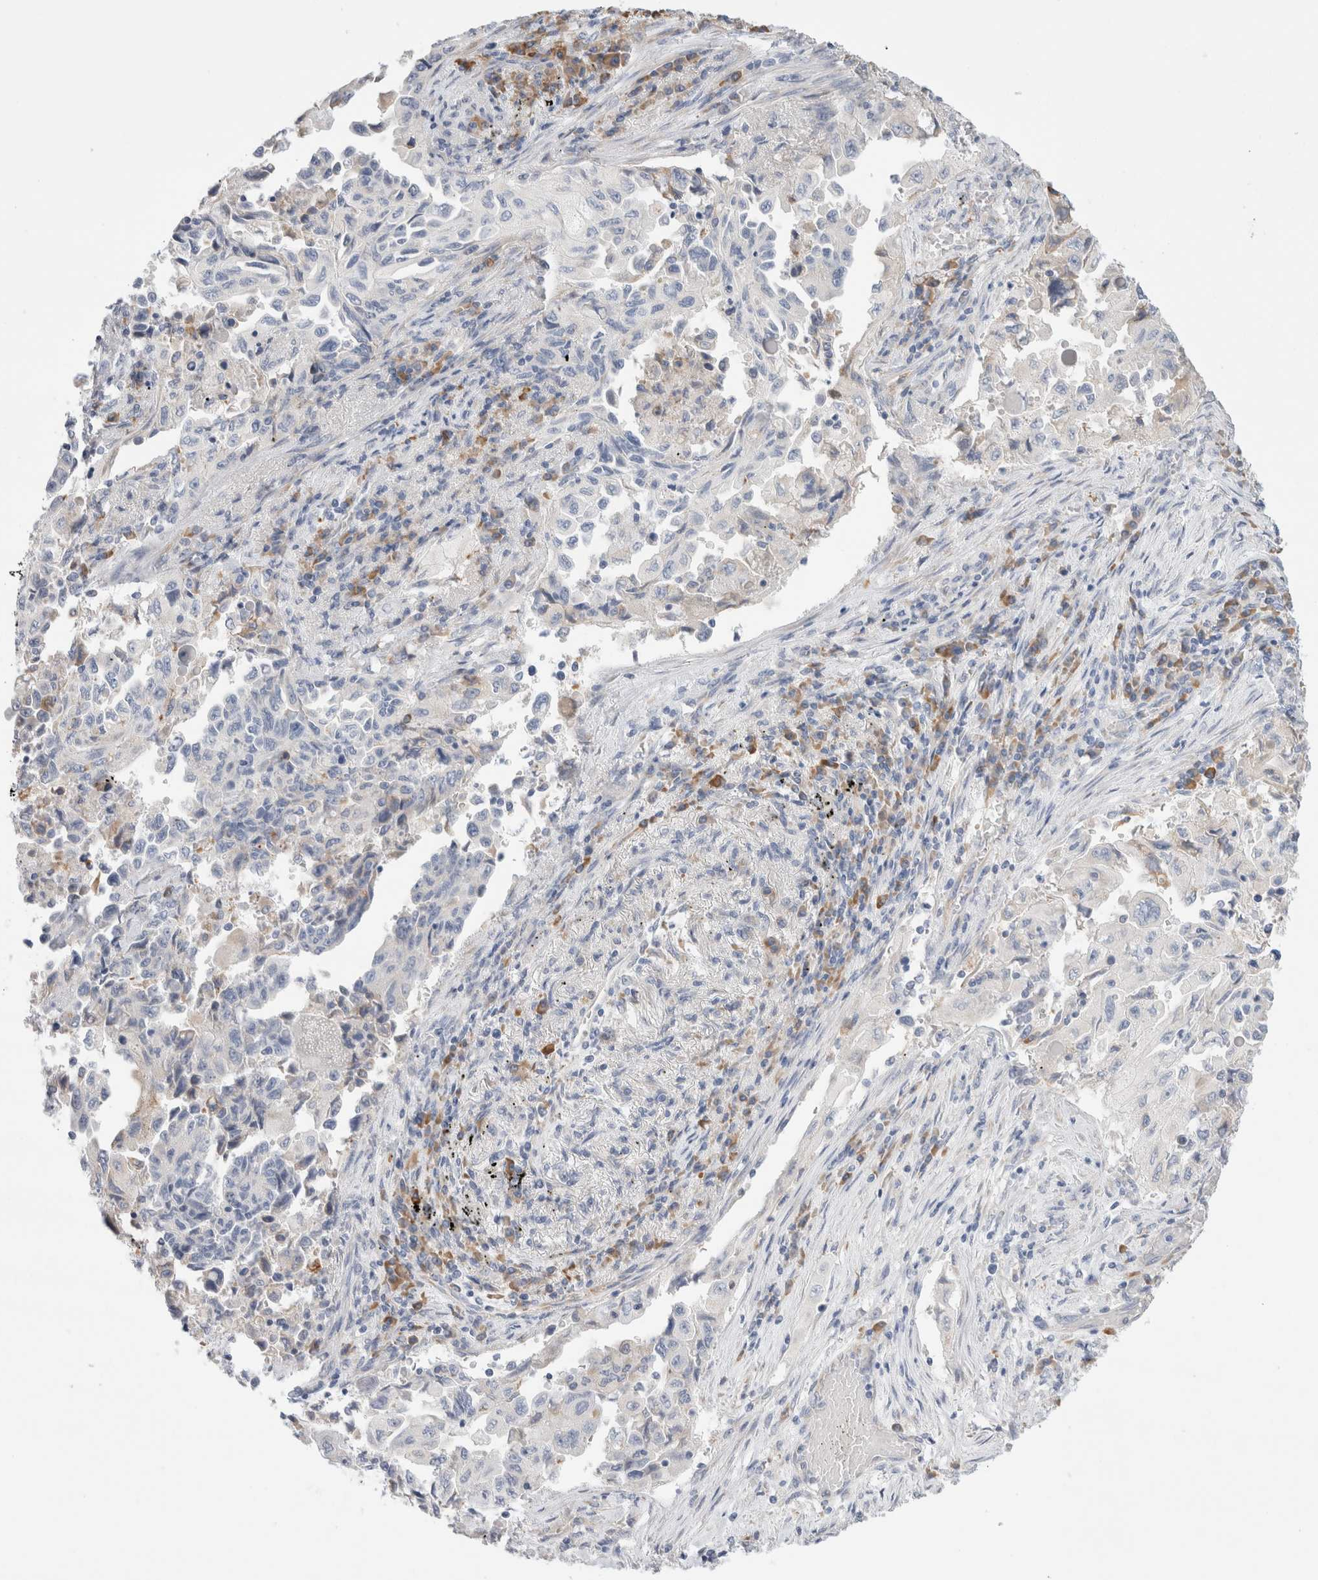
{"staining": {"intensity": "negative", "quantity": "none", "location": "none"}, "tissue": "lung cancer", "cell_type": "Tumor cells", "image_type": "cancer", "snomed": [{"axis": "morphology", "description": "Adenocarcinoma, NOS"}, {"axis": "topography", "description": "Lung"}], "caption": "A histopathology image of human lung cancer is negative for staining in tumor cells.", "gene": "CSK", "patient": {"sex": "female", "age": 51}}